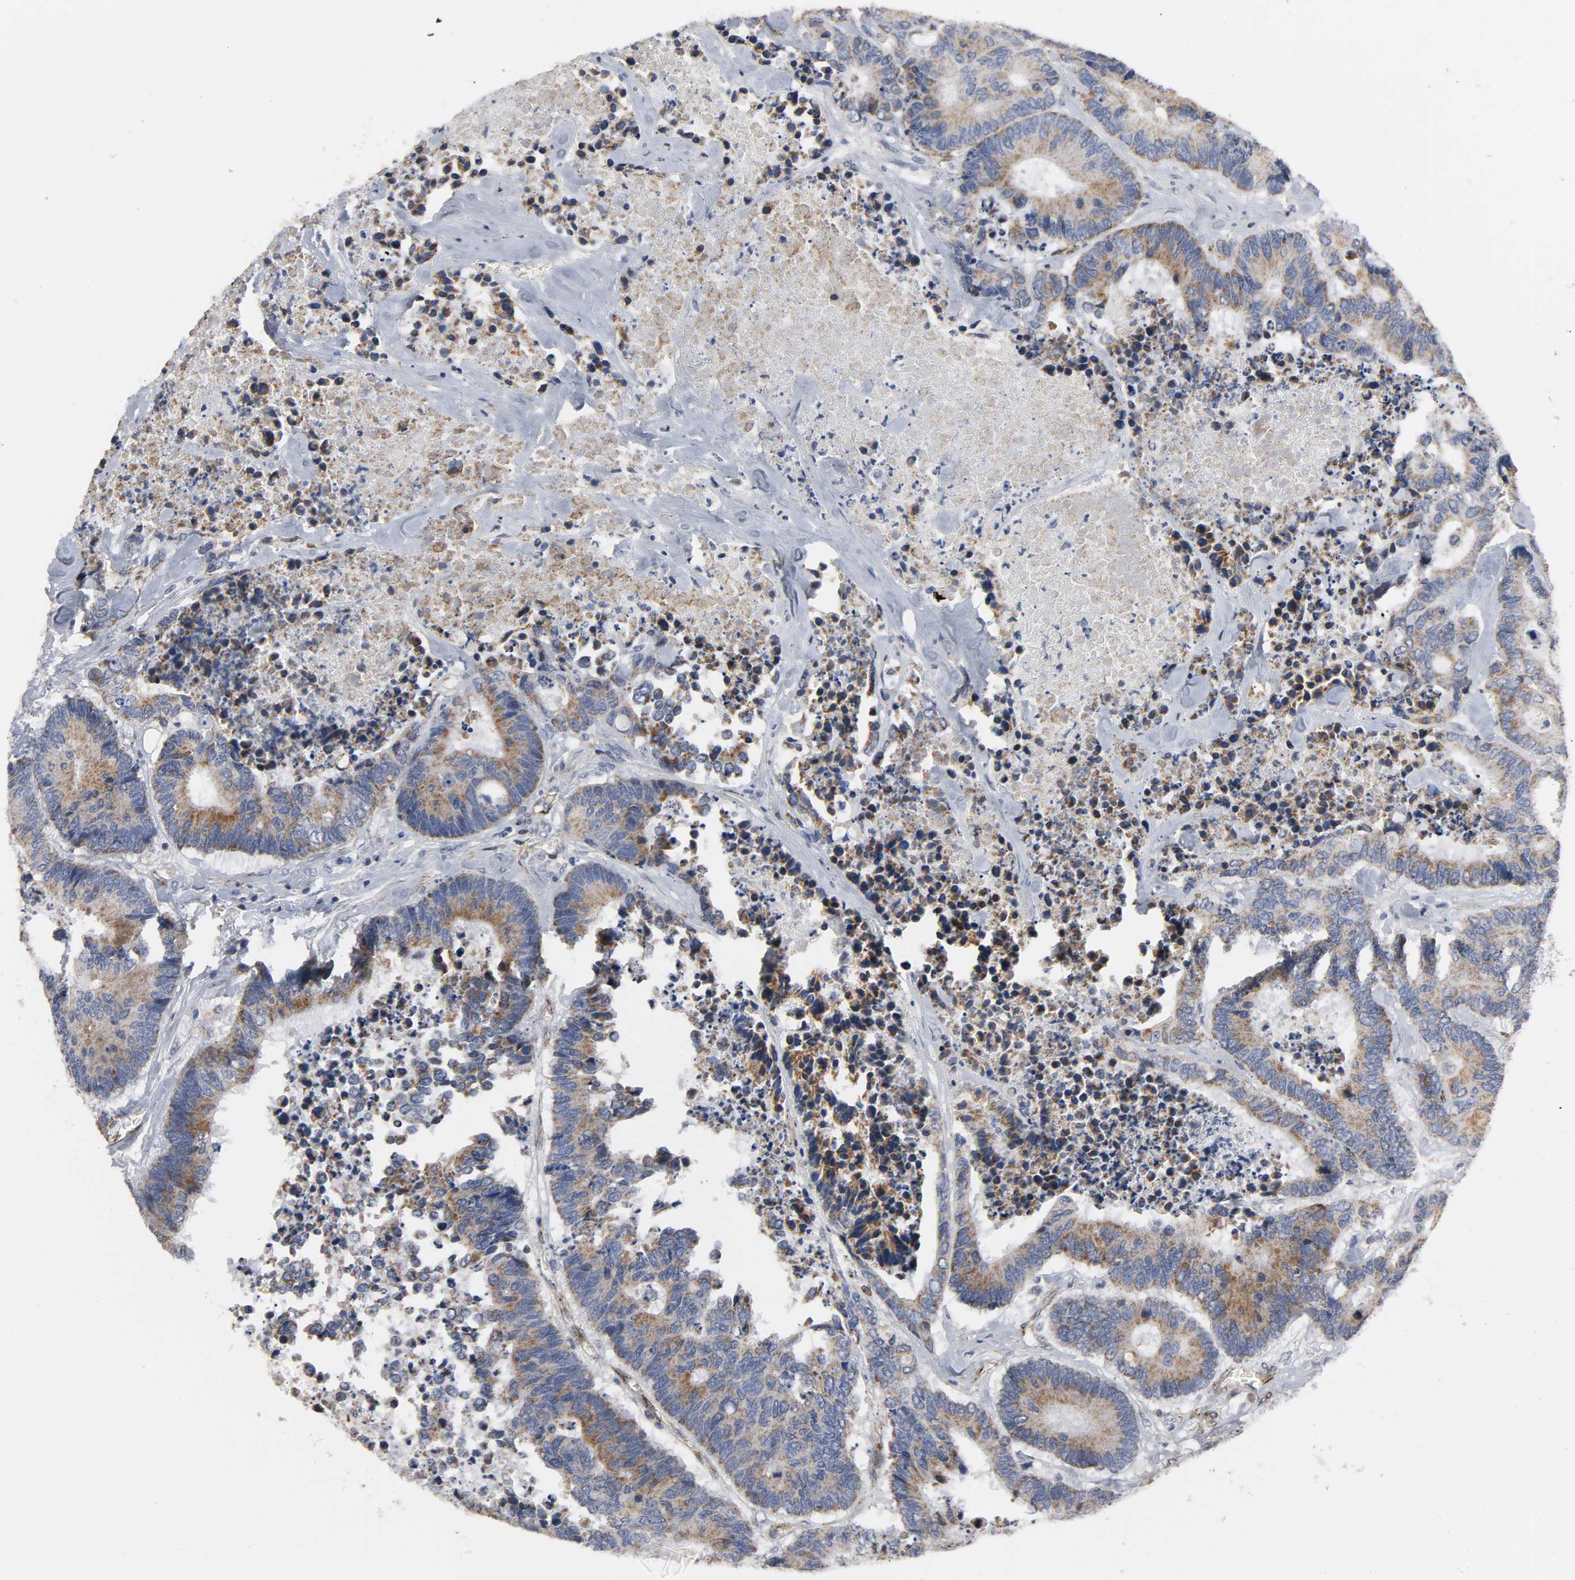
{"staining": {"intensity": "weak", "quantity": ">75%", "location": "cytoplasmic/membranous"}, "tissue": "colorectal cancer", "cell_type": "Tumor cells", "image_type": "cancer", "snomed": [{"axis": "morphology", "description": "Adenocarcinoma, NOS"}, {"axis": "topography", "description": "Rectum"}], "caption": "This photomicrograph demonstrates immunohistochemistry (IHC) staining of adenocarcinoma (colorectal), with low weak cytoplasmic/membranous staining in about >75% of tumor cells.", "gene": "GNG2", "patient": {"sex": "male", "age": 55}}